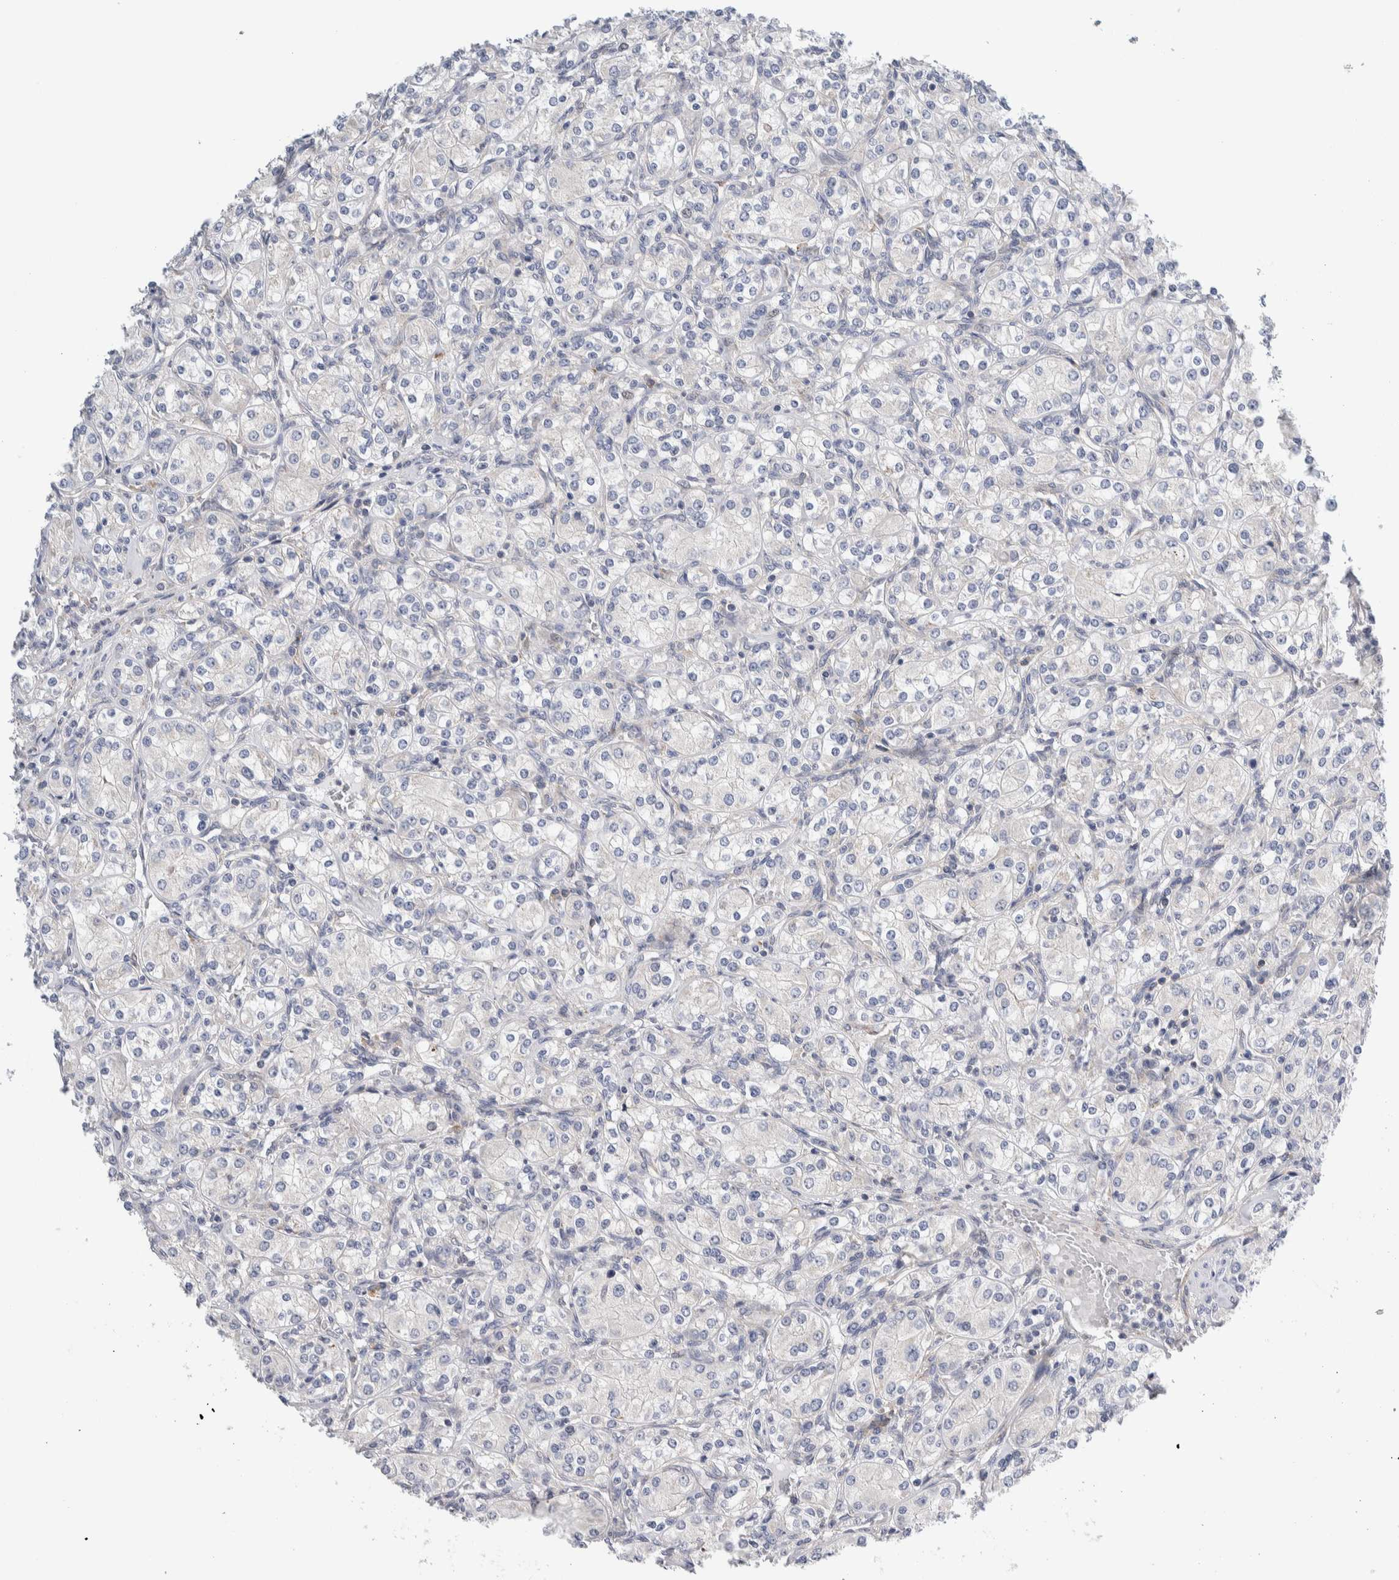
{"staining": {"intensity": "negative", "quantity": "none", "location": "none"}, "tissue": "renal cancer", "cell_type": "Tumor cells", "image_type": "cancer", "snomed": [{"axis": "morphology", "description": "Adenocarcinoma, NOS"}, {"axis": "topography", "description": "Kidney"}], "caption": "Renal cancer (adenocarcinoma) was stained to show a protein in brown. There is no significant positivity in tumor cells.", "gene": "RACK1", "patient": {"sex": "male", "age": 77}}